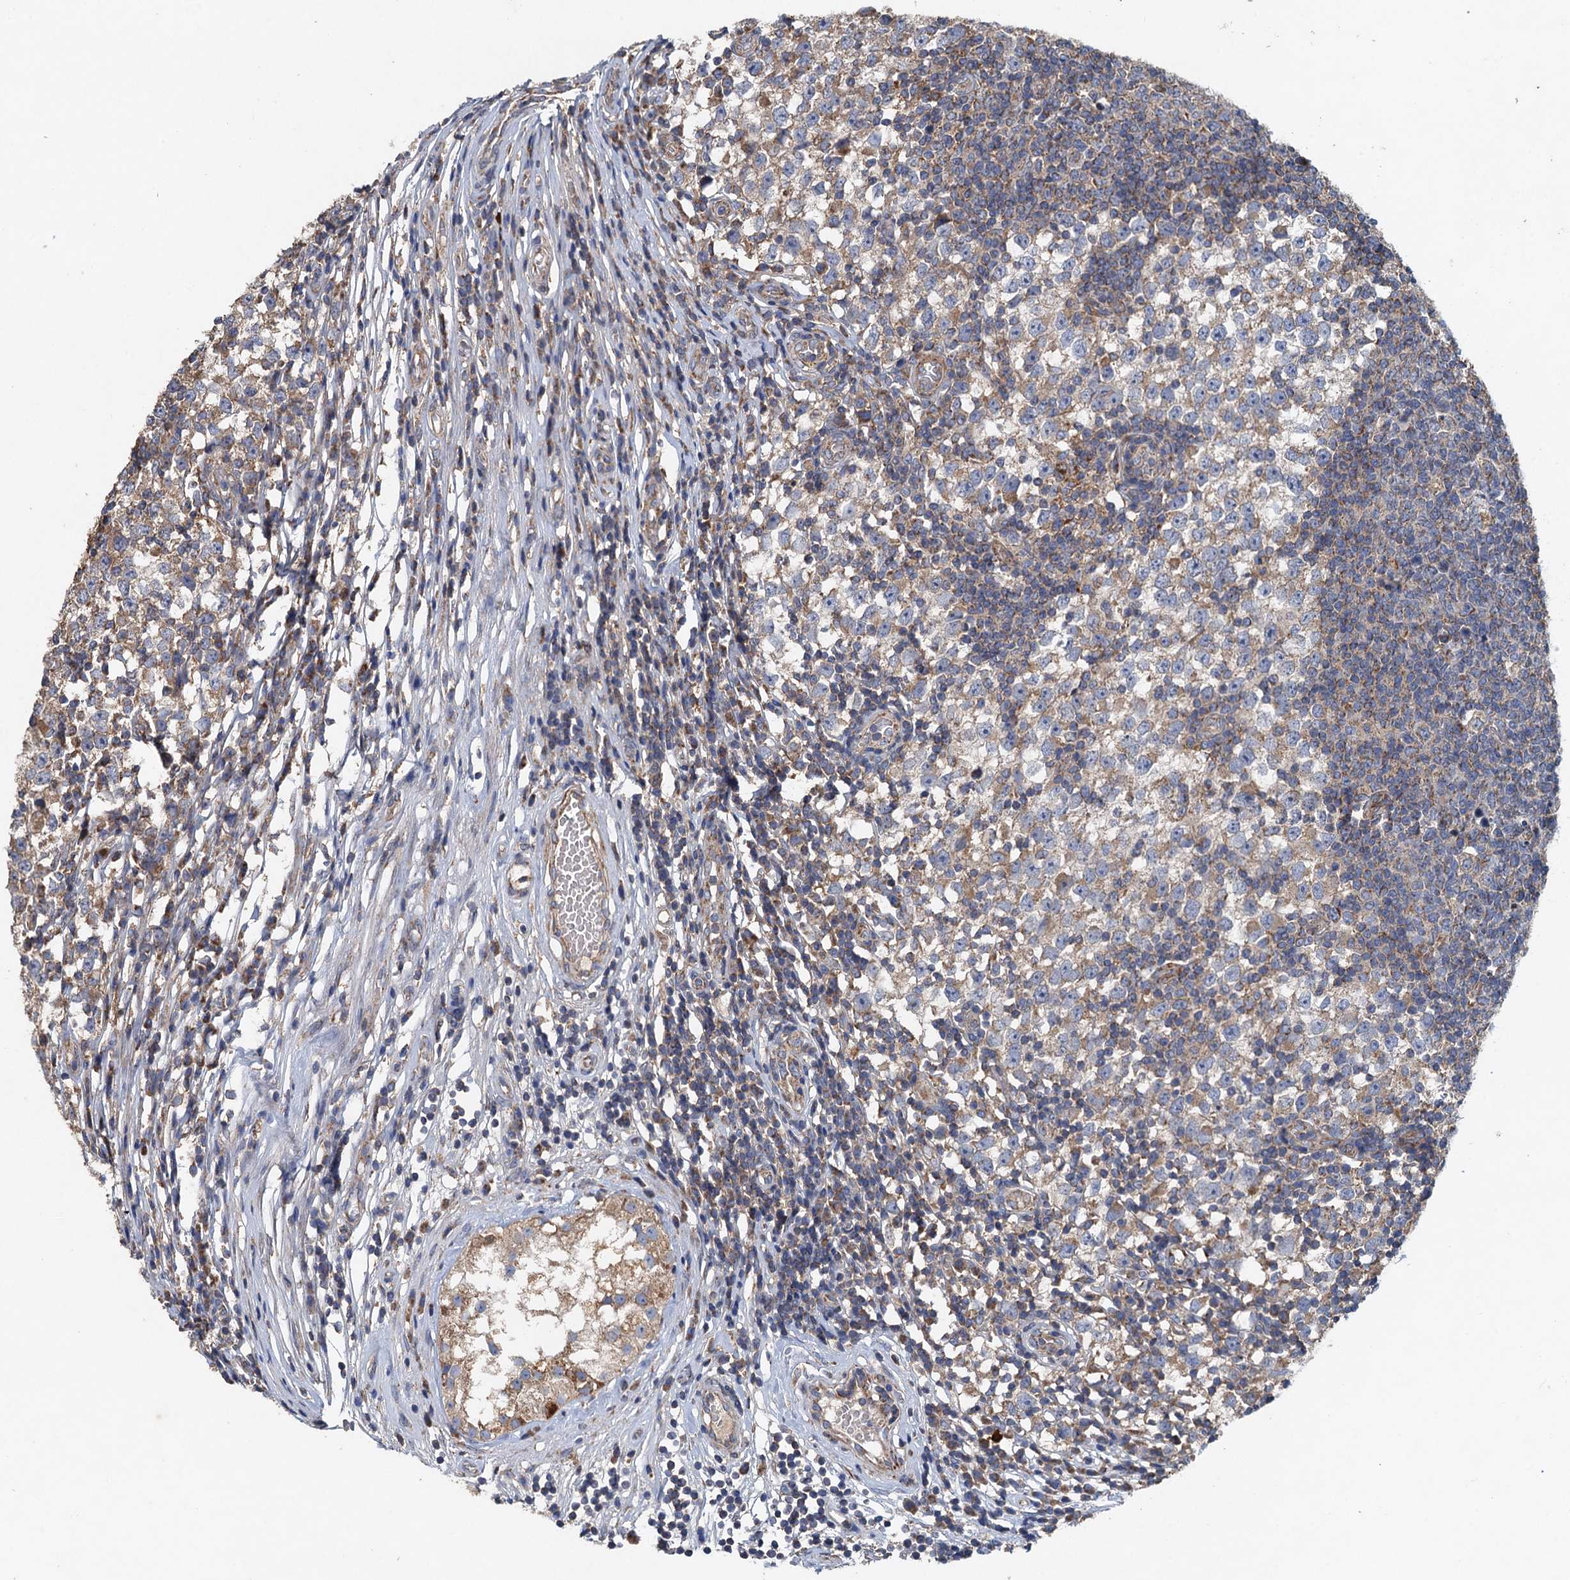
{"staining": {"intensity": "weak", "quantity": ">75%", "location": "cytoplasmic/membranous"}, "tissue": "testis cancer", "cell_type": "Tumor cells", "image_type": "cancer", "snomed": [{"axis": "morphology", "description": "Seminoma, NOS"}, {"axis": "topography", "description": "Testis"}], "caption": "Protein expression analysis of seminoma (testis) reveals weak cytoplasmic/membranous expression in approximately >75% of tumor cells.", "gene": "BCS1L", "patient": {"sex": "male", "age": 65}}